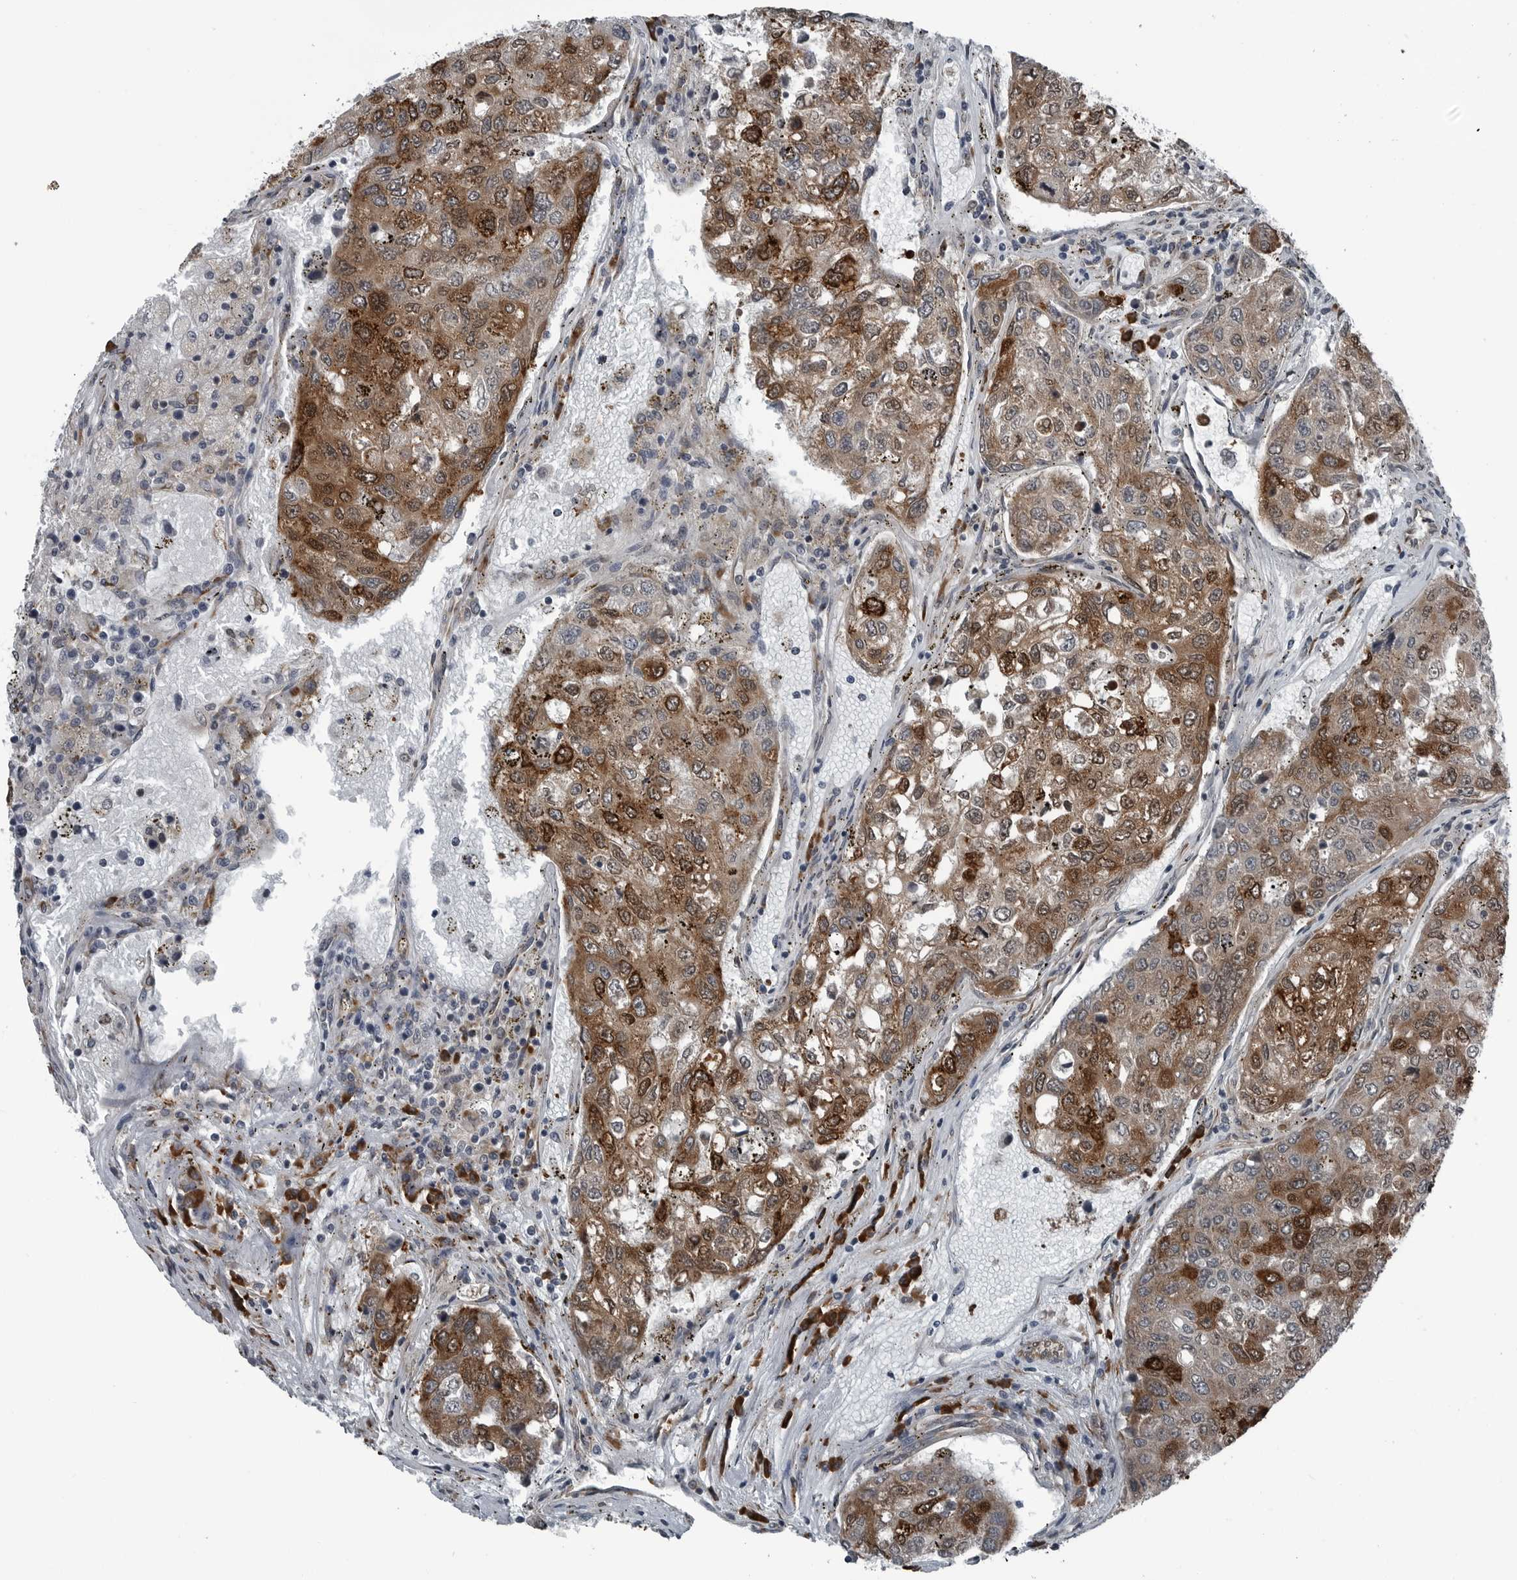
{"staining": {"intensity": "strong", "quantity": ">75%", "location": "cytoplasmic/membranous"}, "tissue": "urothelial cancer", "cell_type": "Tumor cells", "image_type": "cancer", "snomed": [{"axis": "morphology", "description": "Urothelial carcinoma, High grade"}, {"axis": "topography", "description": "Lymph node"}, {"axis": "topography", "description": "Urinary bladder"}], "caption": "DAB immunohistochemical staining of human urothelial cancer reveals strong cytoplasmic/membranous protein staining in approximately >75% of tumor cells.", "gene": "CEP85", "patient": {"sex": "male", "age": 51}}